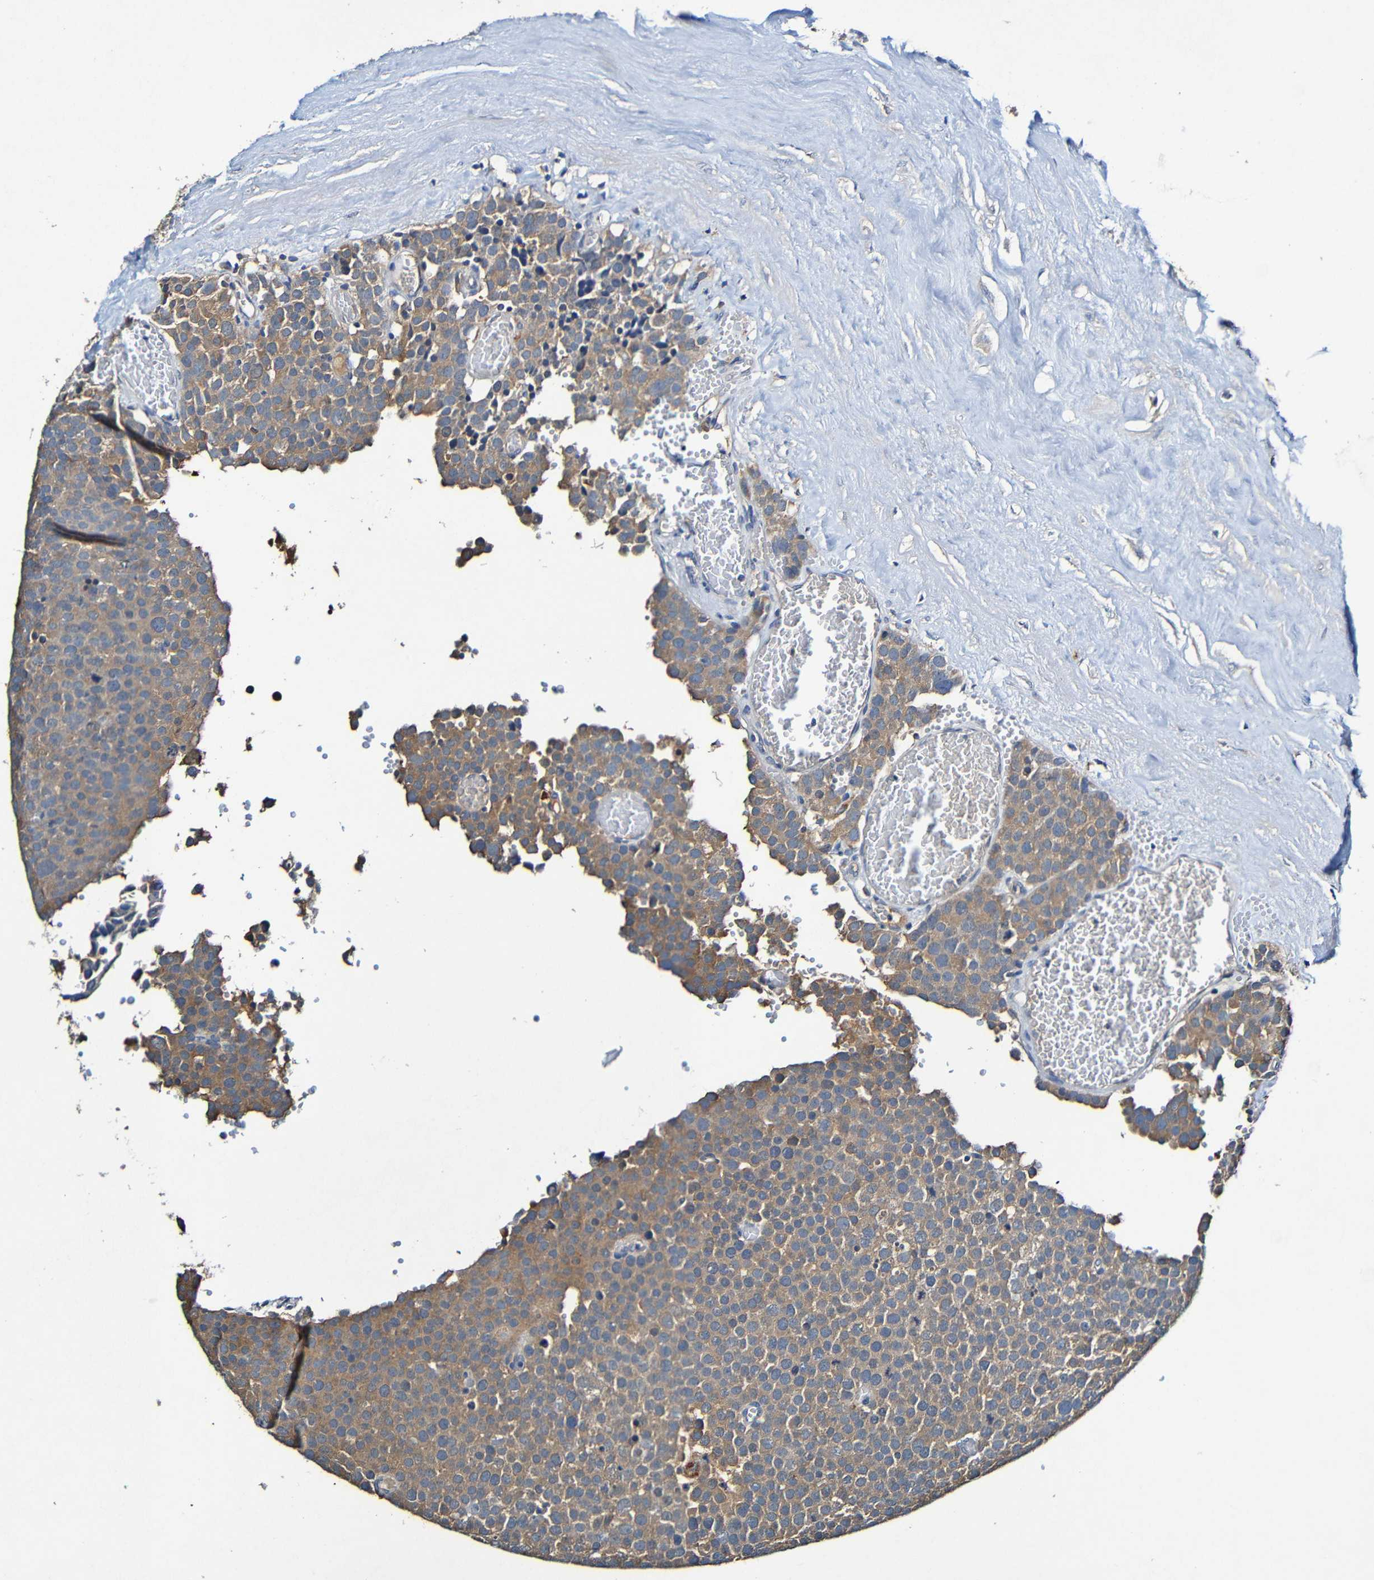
{"staining": {"intensity": "moderate", "quantity": ">75%", "location": "cytoplasmic/membranous"}, "tissue": "testis cancer", "cell_type": "Tumor cells", "image_type": "cancer", "snomed": [{"axis": "morphology", "description": "Normal tissue, NOS"}, {"axis": "morphology", "description": "Seminoma, NOS"}, {"axis": "topography", "description": "Testis"}], "caption": "Seminoma (testis) stained for a protein (brown) demonstrates moderate cytoplasmic/membranous positive expression in about >75% of tumor cells.", "gene": "LRRC70", "patient": {"sex": "male", "age": 71}}